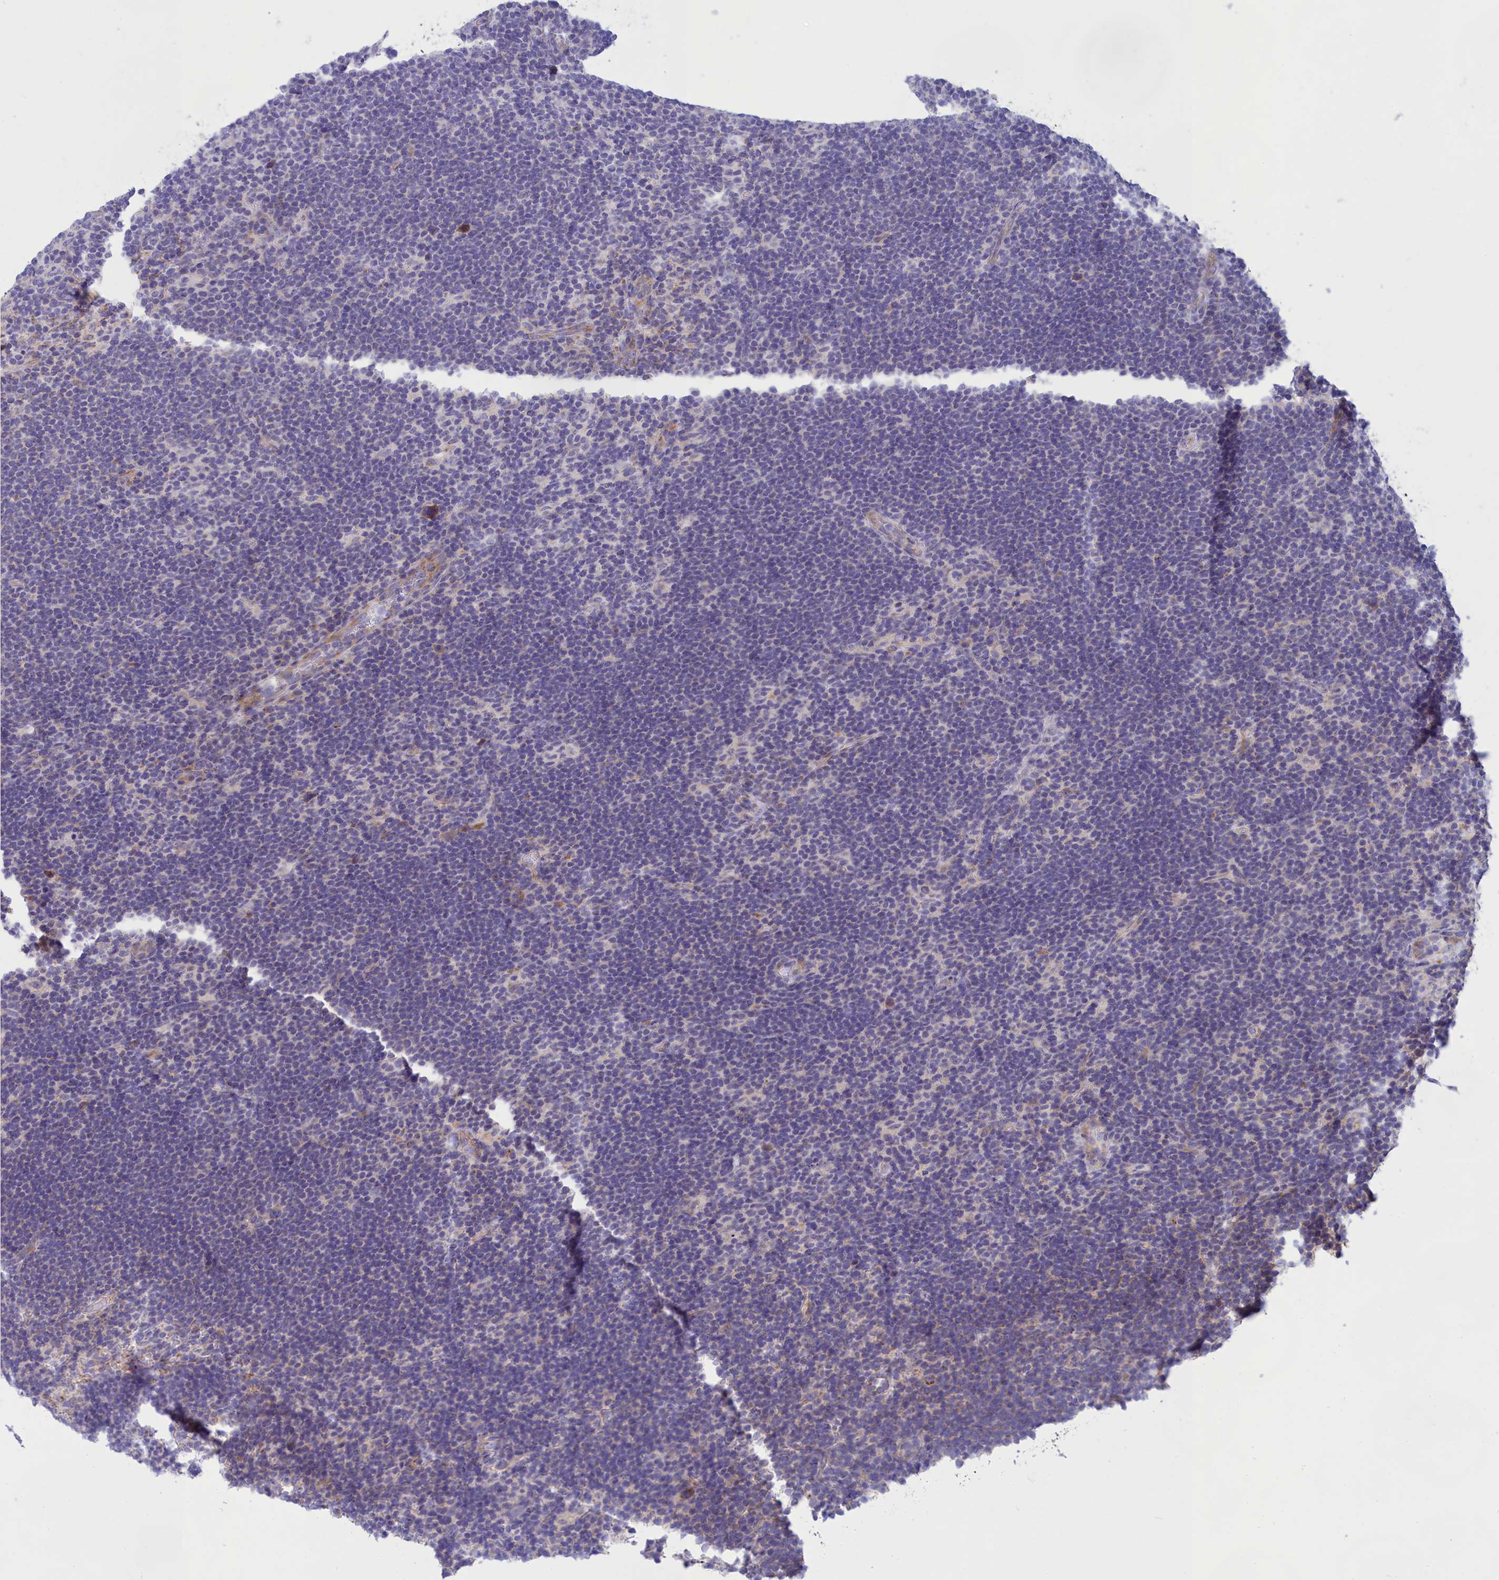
{"staining": {"intensity": "negative", "quantity": "none", "location": "none"}, "tissue": "lymphoma", "cell_type": "Tumor cells", "image_type": "cancer", "snomed": [{"axis": "morphology", "description": "Hodgkin's disease, NOS"}, {"axis": "topography", "description": "Lymph node"}], "caption": "Immunohistochemistry micrograph of neoplastic tissue: Hodgkin's disease stained with DAB (3,3'-diaminobenzidine) demonstrates no significant protein staining in tumor cells. Brightfield microscopy of IHC stained with DAB (brown) and hematoxylin (blue), captured at high magnification.", "gene": "TMEM30B", "patient": {"sex": "female", "age": 57}}